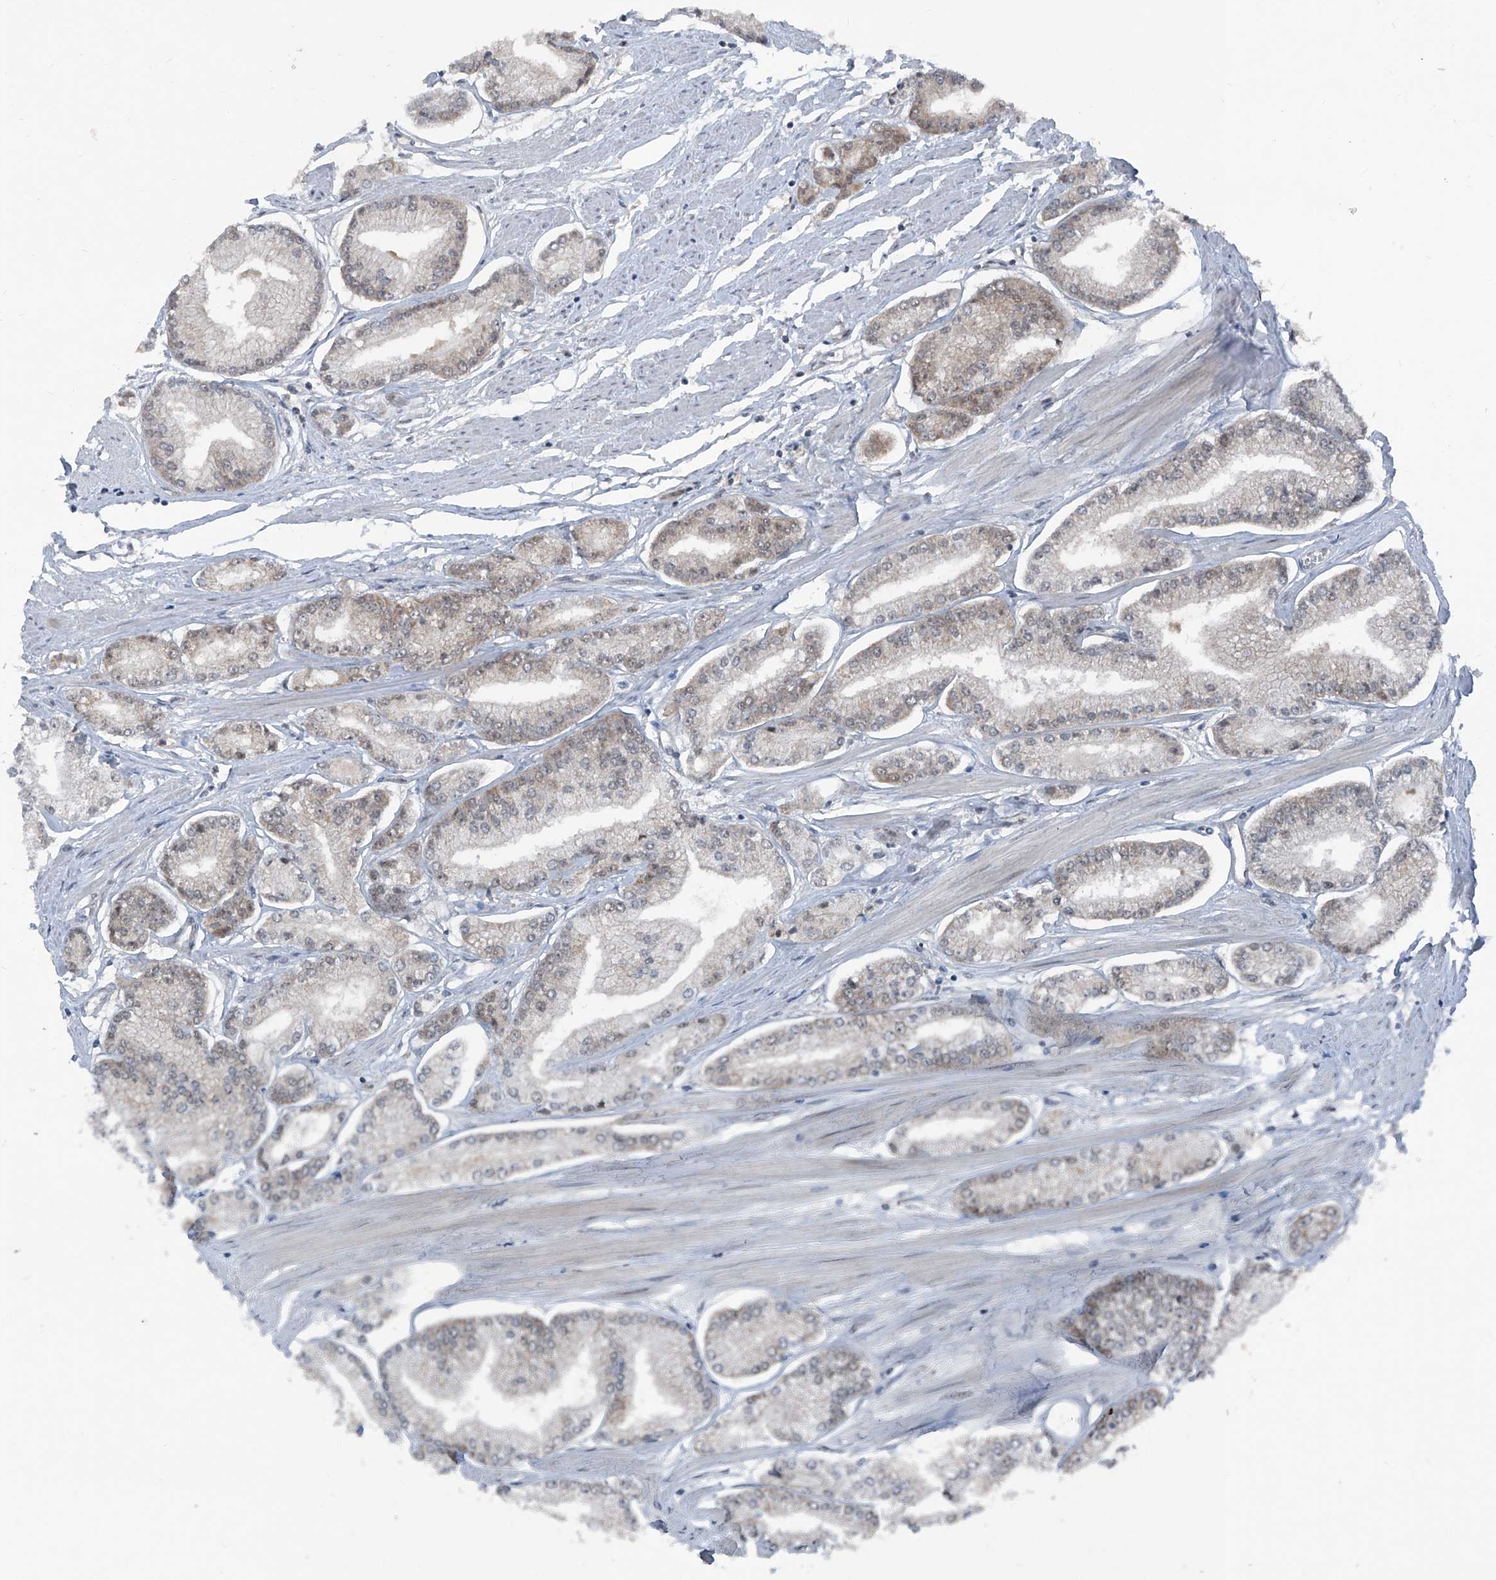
{"staining": {"intensity": "negative", "quantity": "none", "location": "none"}, "tissue": "prostate cancer", "cell_type": "Tumor cells", "image_type": "cancer", "snomed": [{"axis": "morphology", "description": "Adenocarcinoma, Low grade"}, {"axis": "topography", "description": "Prostate"}], "caption": "This is an IHC image of human low-grade adenocarcinoma (prostate). There is no positivity in tumor cells.", "gene": "COA7", "patient": {"sex": "male", "age": 52}}